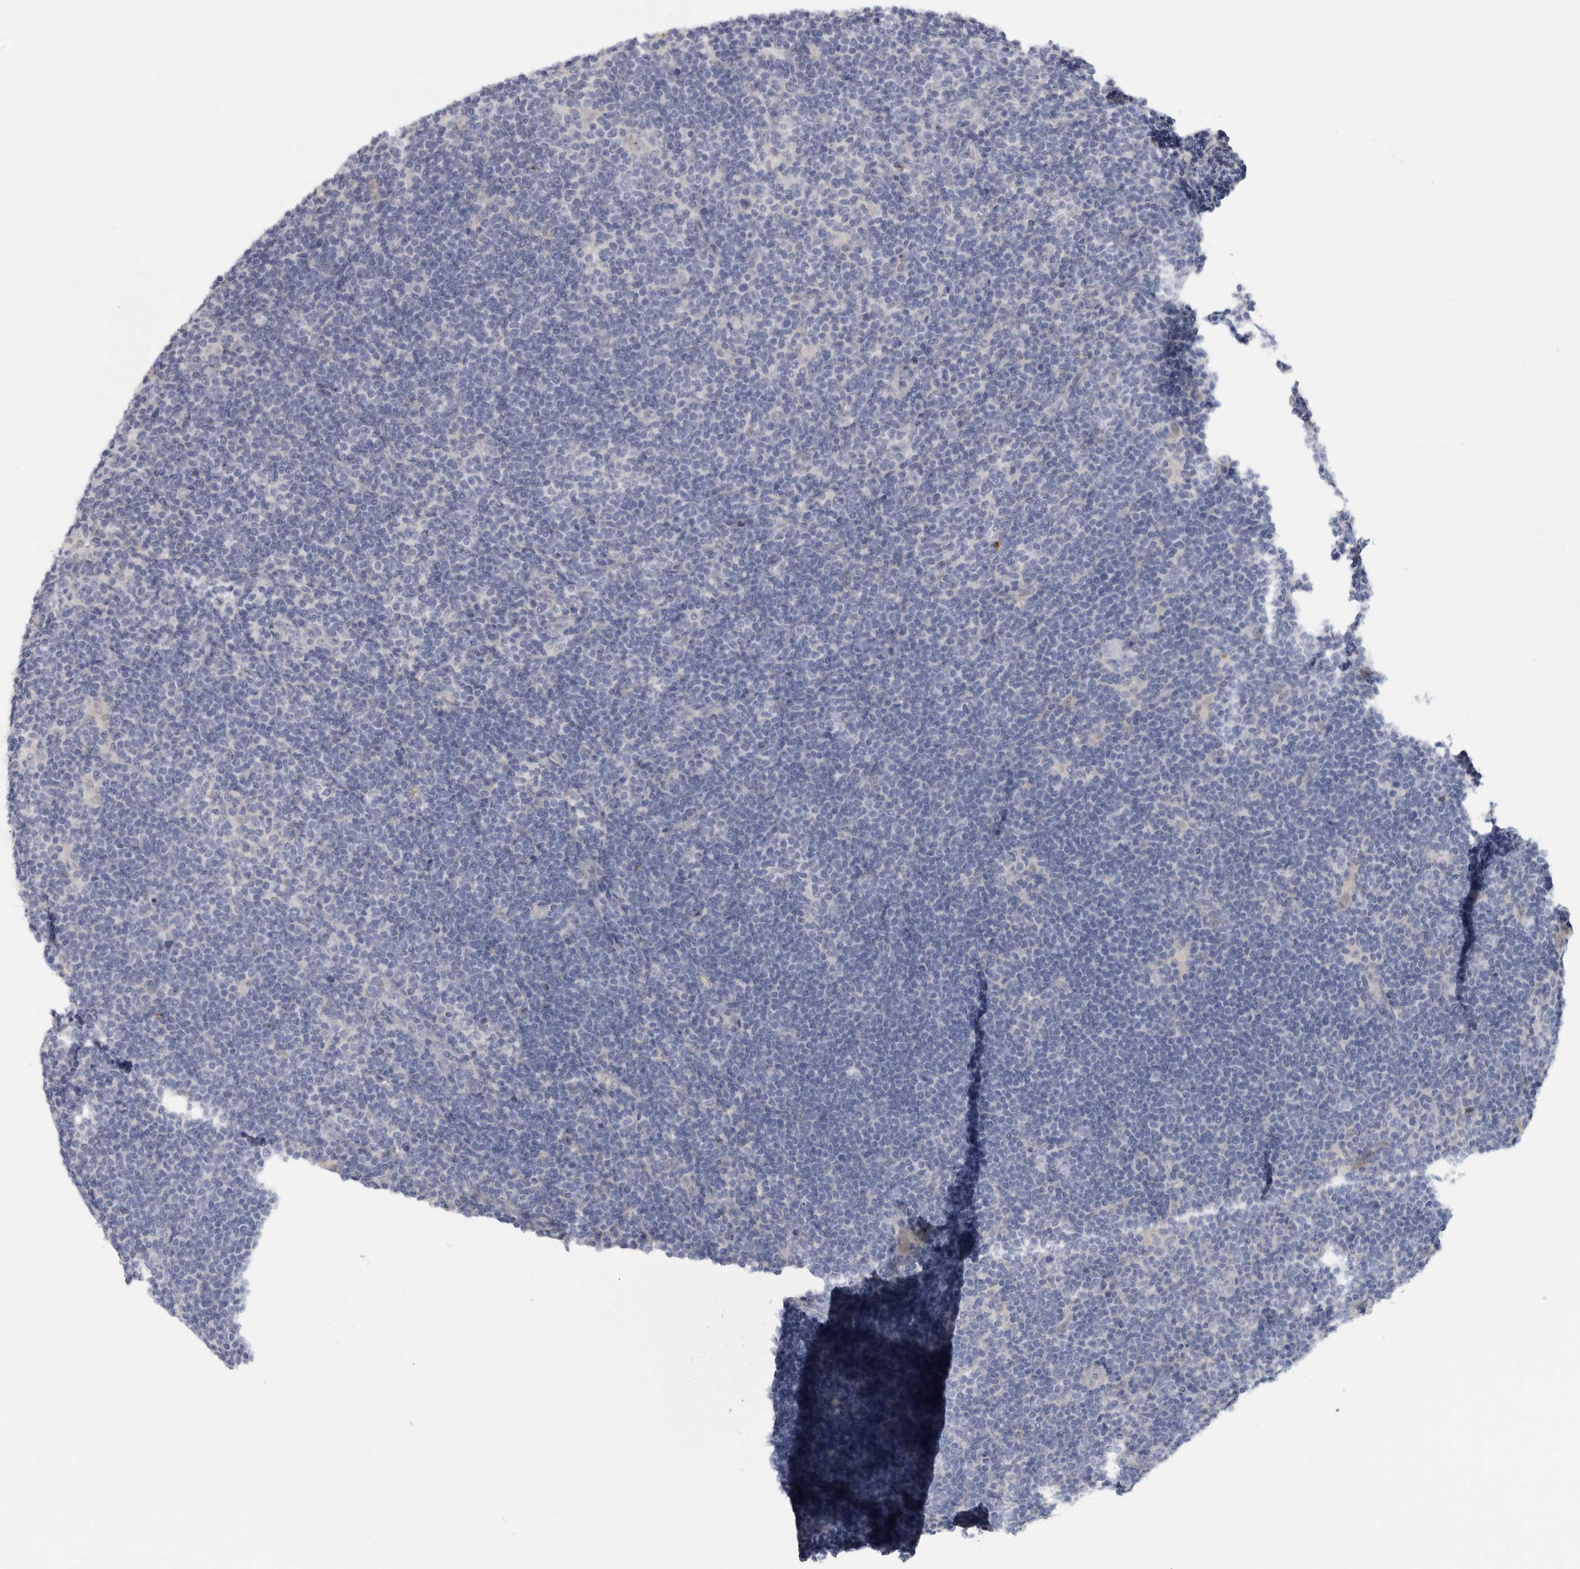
{"staining": {"intensity": "negative", "quantity": "none", "location": "none"}, "tissue": "lymphoma", "cell_type": "Tumor cells", "image_type": "cancer", "snomed": [{"axis": "morphology", "description": "Hodgkin's disease, NOS"}, {"axis": "topography", "description": "Lymph node"}], "caption": "Tumor cells are negative for brown protein staining in Hodgkin's disease.", "gene": "DNAJC24", "patient": {"sex": "female", "age": 57}}